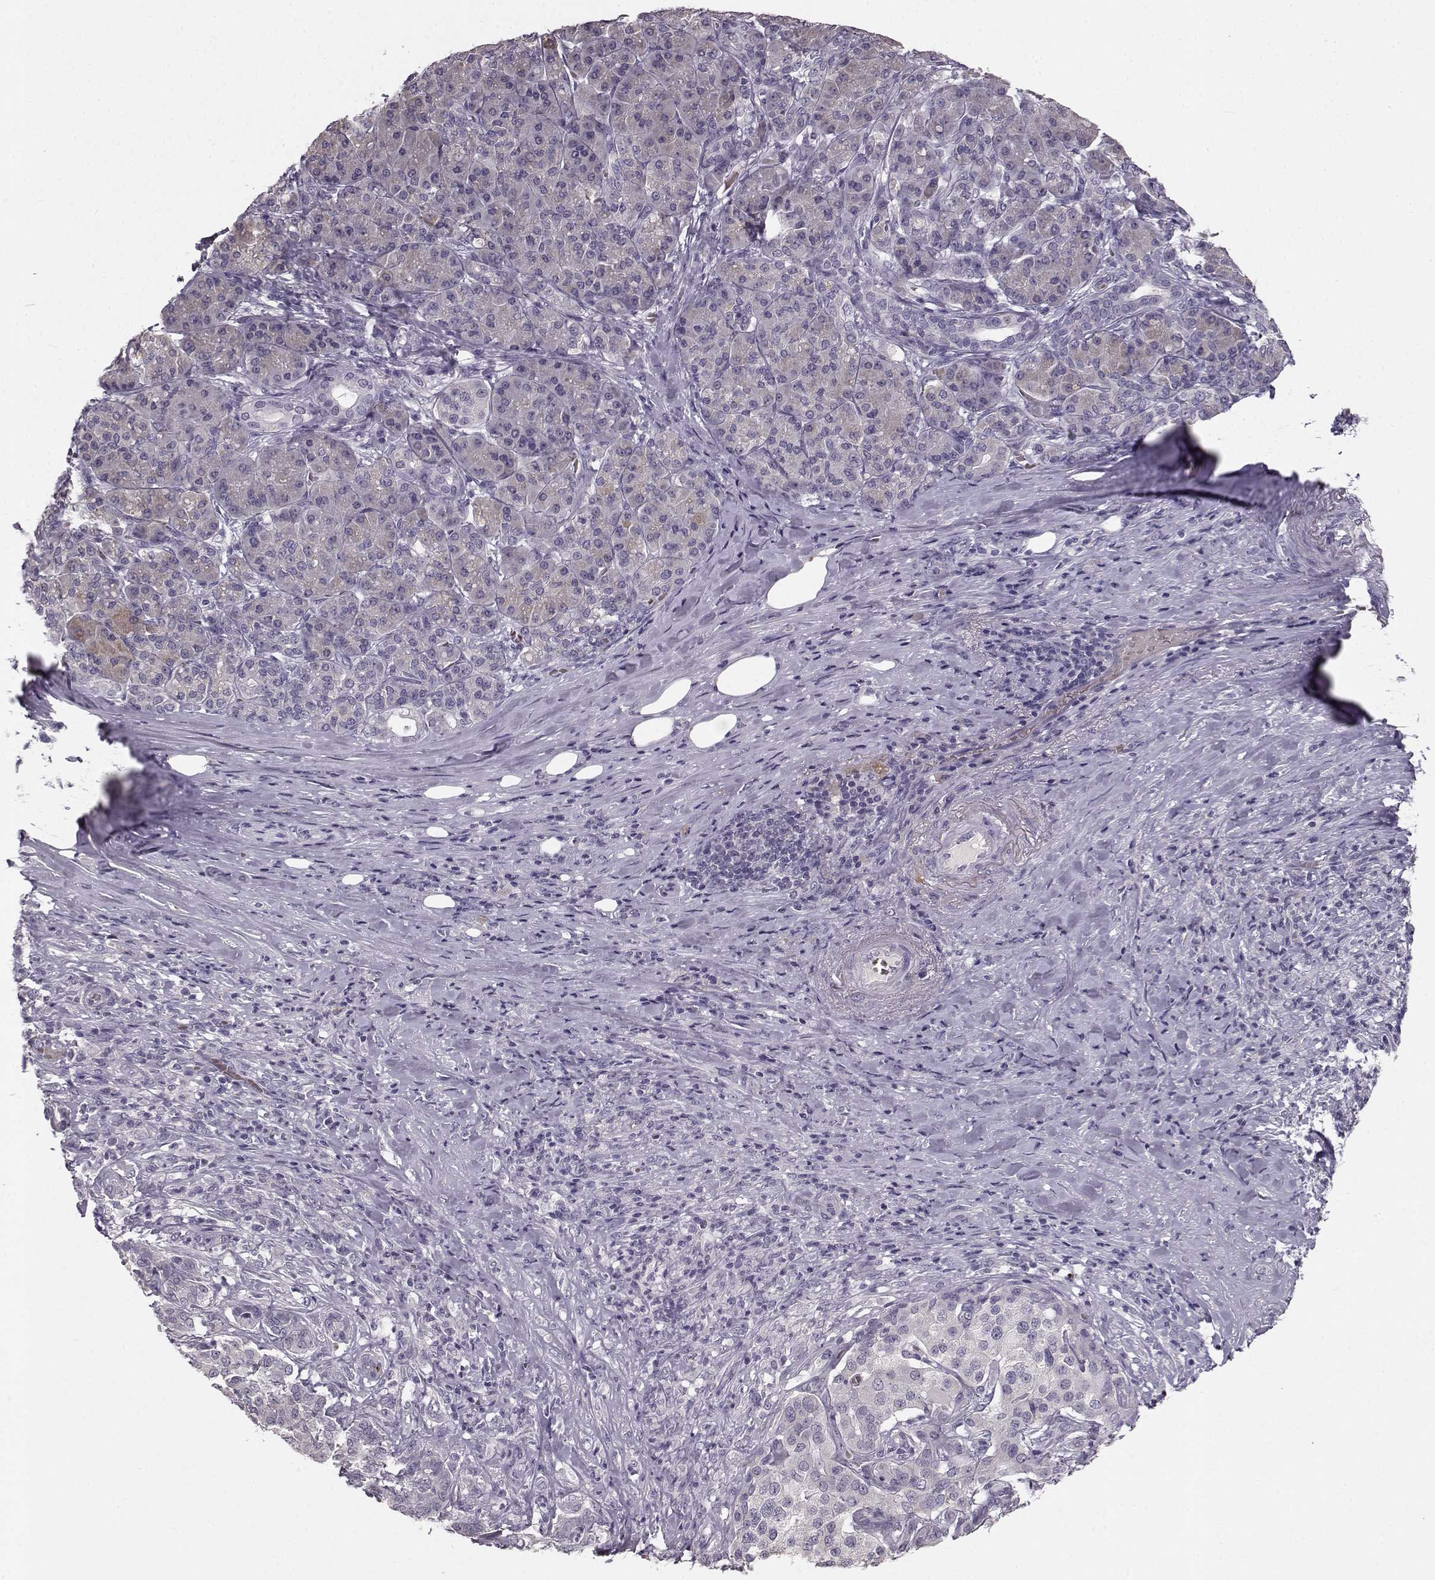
{"staining": {"intensity": "negative", "quantity": "none", "location": "none"}, "tissue": "pancreatic cancer", "cell_type": "Tumor cells", "image_type": "cancer", "snomed": [{"axis": "morphology", "description": "Normal tissue, NOS"}, {"axis": "morphology", "description": "Inflammation, NOS"}, {"axis": "morphology", "description": "Adenocarcinoma, NOS"}, {"axis": "topography", "description": "Pancreas"}], "caption": "Immunohistochemistry (IHC) of adenocarcinoma (pancreatic) demonstrates no expression in tumor cells. Nuclei are stained in blue.", "gene": "BFSP2", "patient": {"sex": "male", "age": 57}}